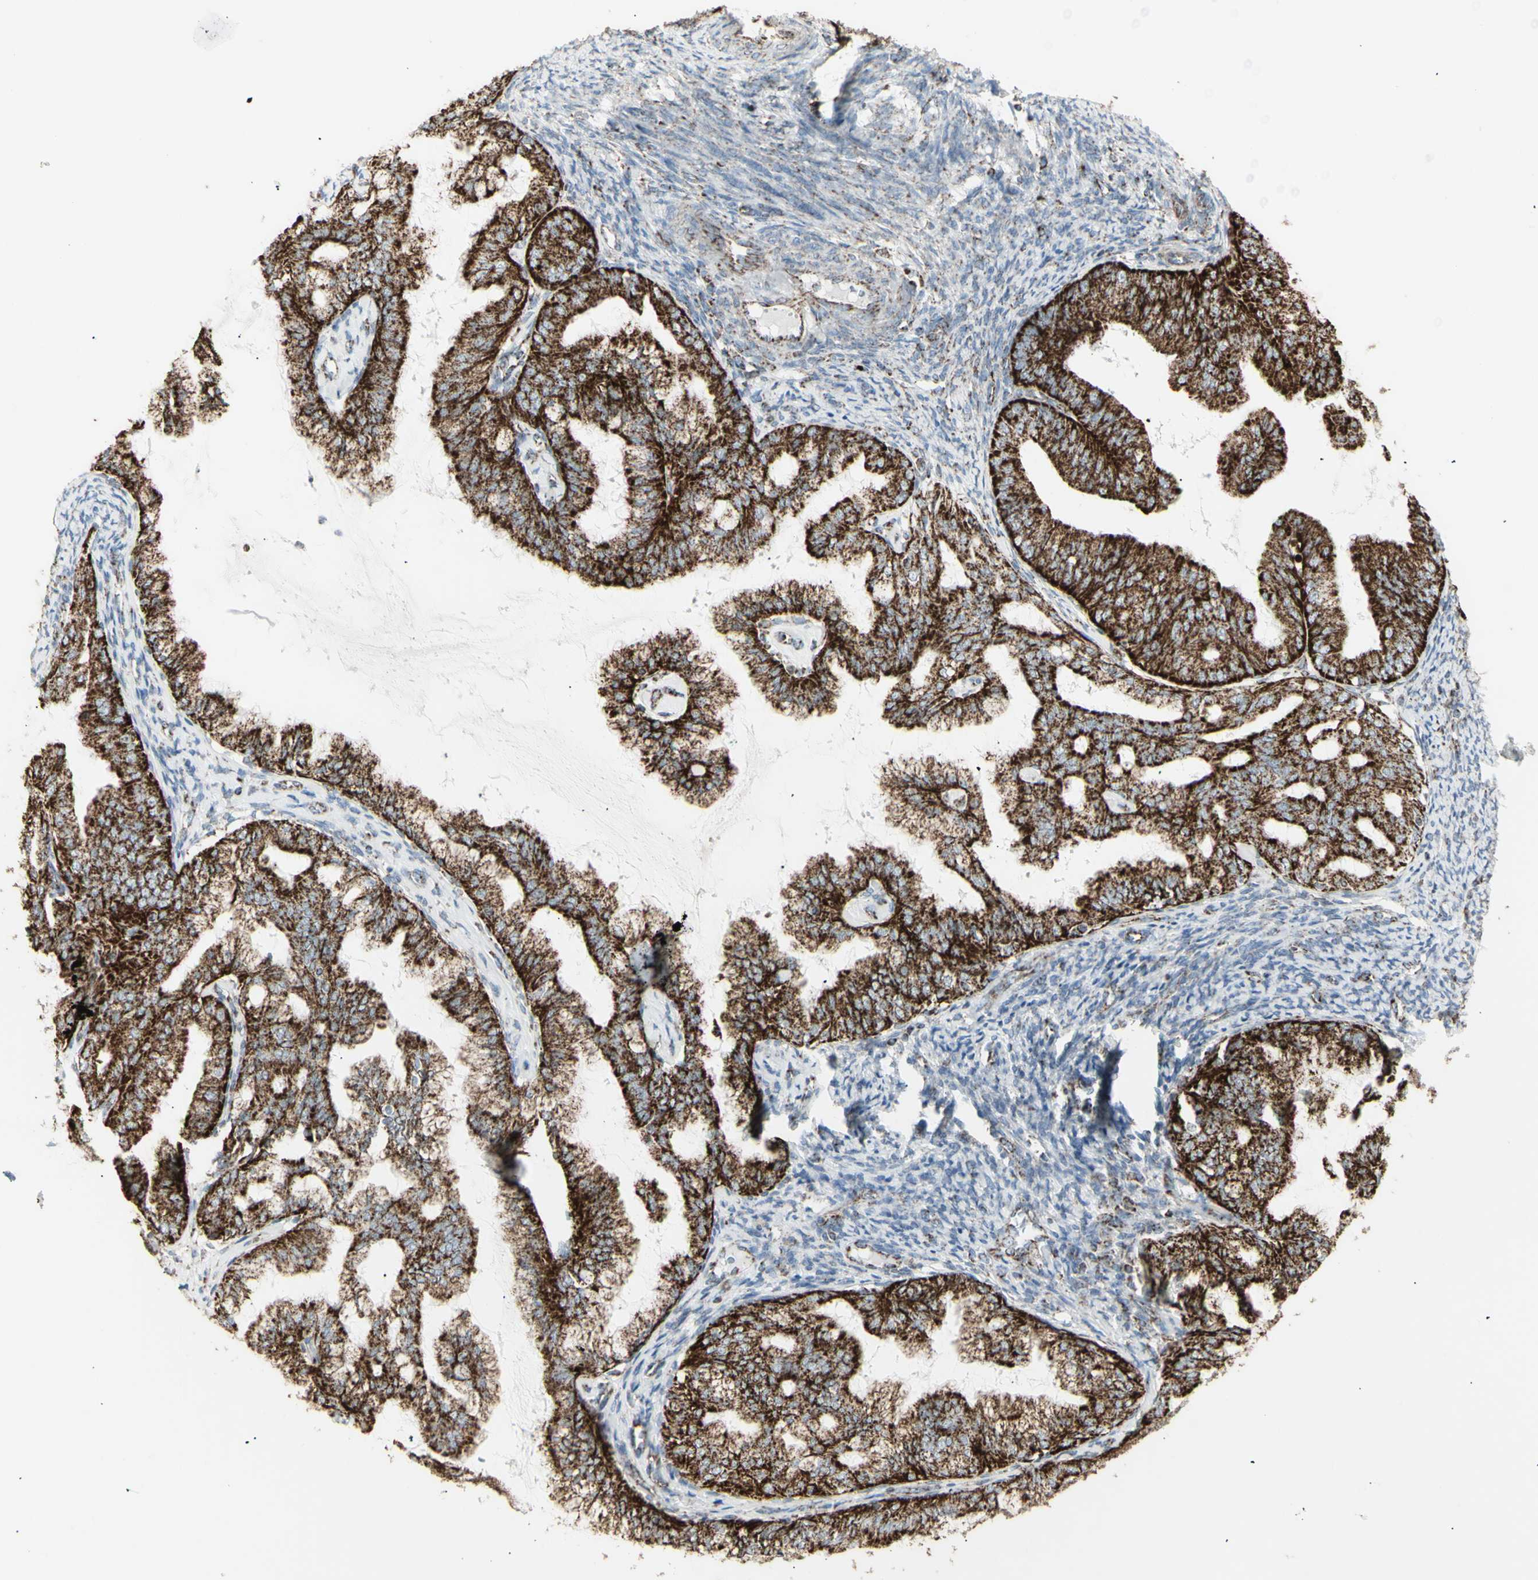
{"staining": {"intensity": "strong", "quantity": ">75%", "location": "cytoplasmic/membranous"}, "tissue": "endometrial cancer", "cell_type": "Tumor cells", "image_type": "cancer", "snomed": [{"axis": "morphology", "description": "Adenocarcinoma, NOS"}, {"axis": "topography", "description": "Endometrium"}], "caption": "Human endometrial cancer stained with a protein marker demonstrates strong staining in tumor cells.", "gene": "PLGRKT", "patient": {"sex": "female", "age": 63}}